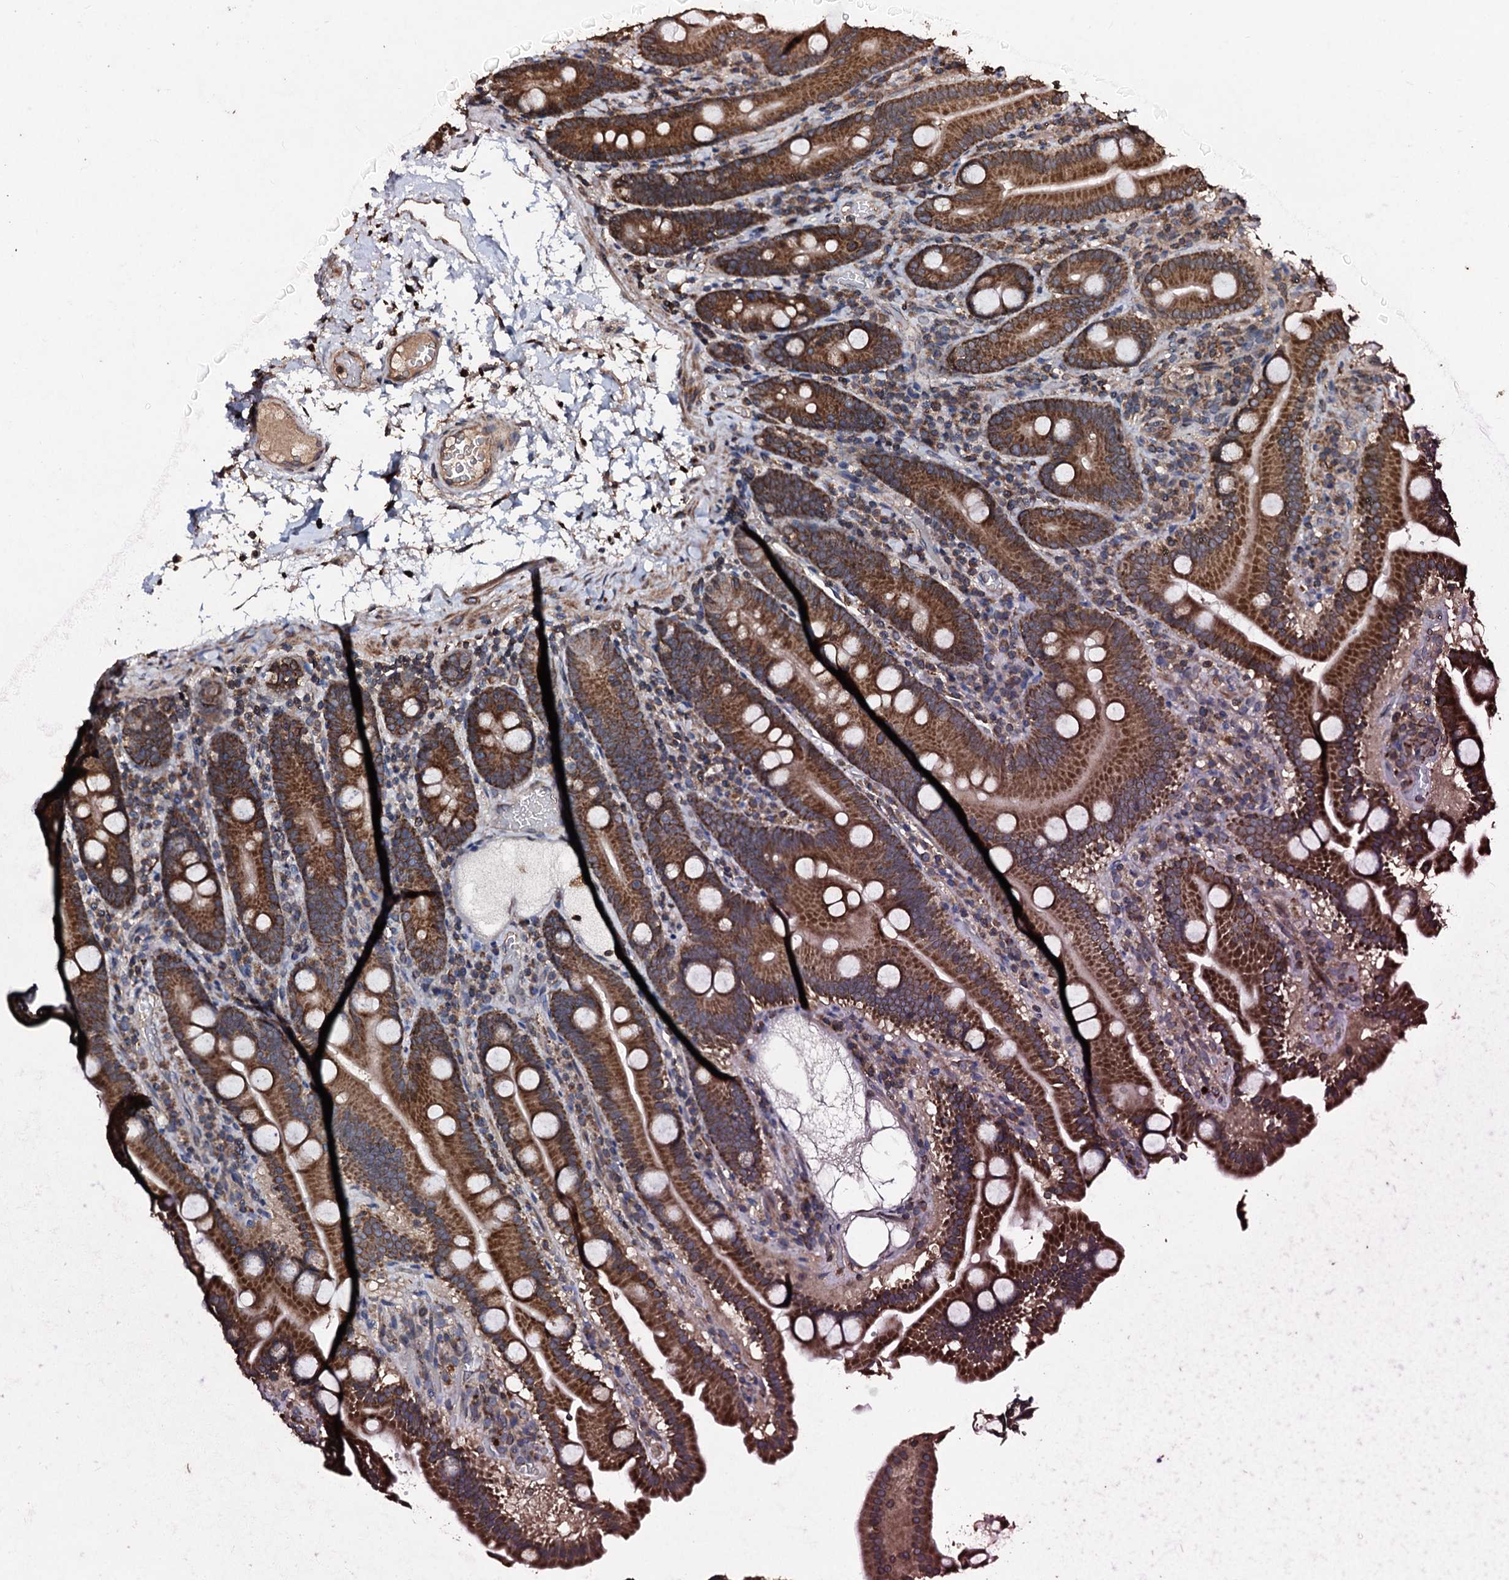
{"staining": {"intensity": "strong", "quantity": ">75%", "location": "cytoplasmic/membranous"}, "tissue": "duodenum", "cell_type": "Glandular cells", "image_type": "normal", "snomed": [{"axis": "morphology", "description": "Normal tissue, NOS"}, {"axis": "topography", "description": "Duodenum"}], "caption": "Strong cytoplasmic/membranous positivity is seen in approximately >75% of glandular cells in unremarkable duodenum.", "gene": "SDHAF2", "patient": {"sex": "male", "age": 55}}